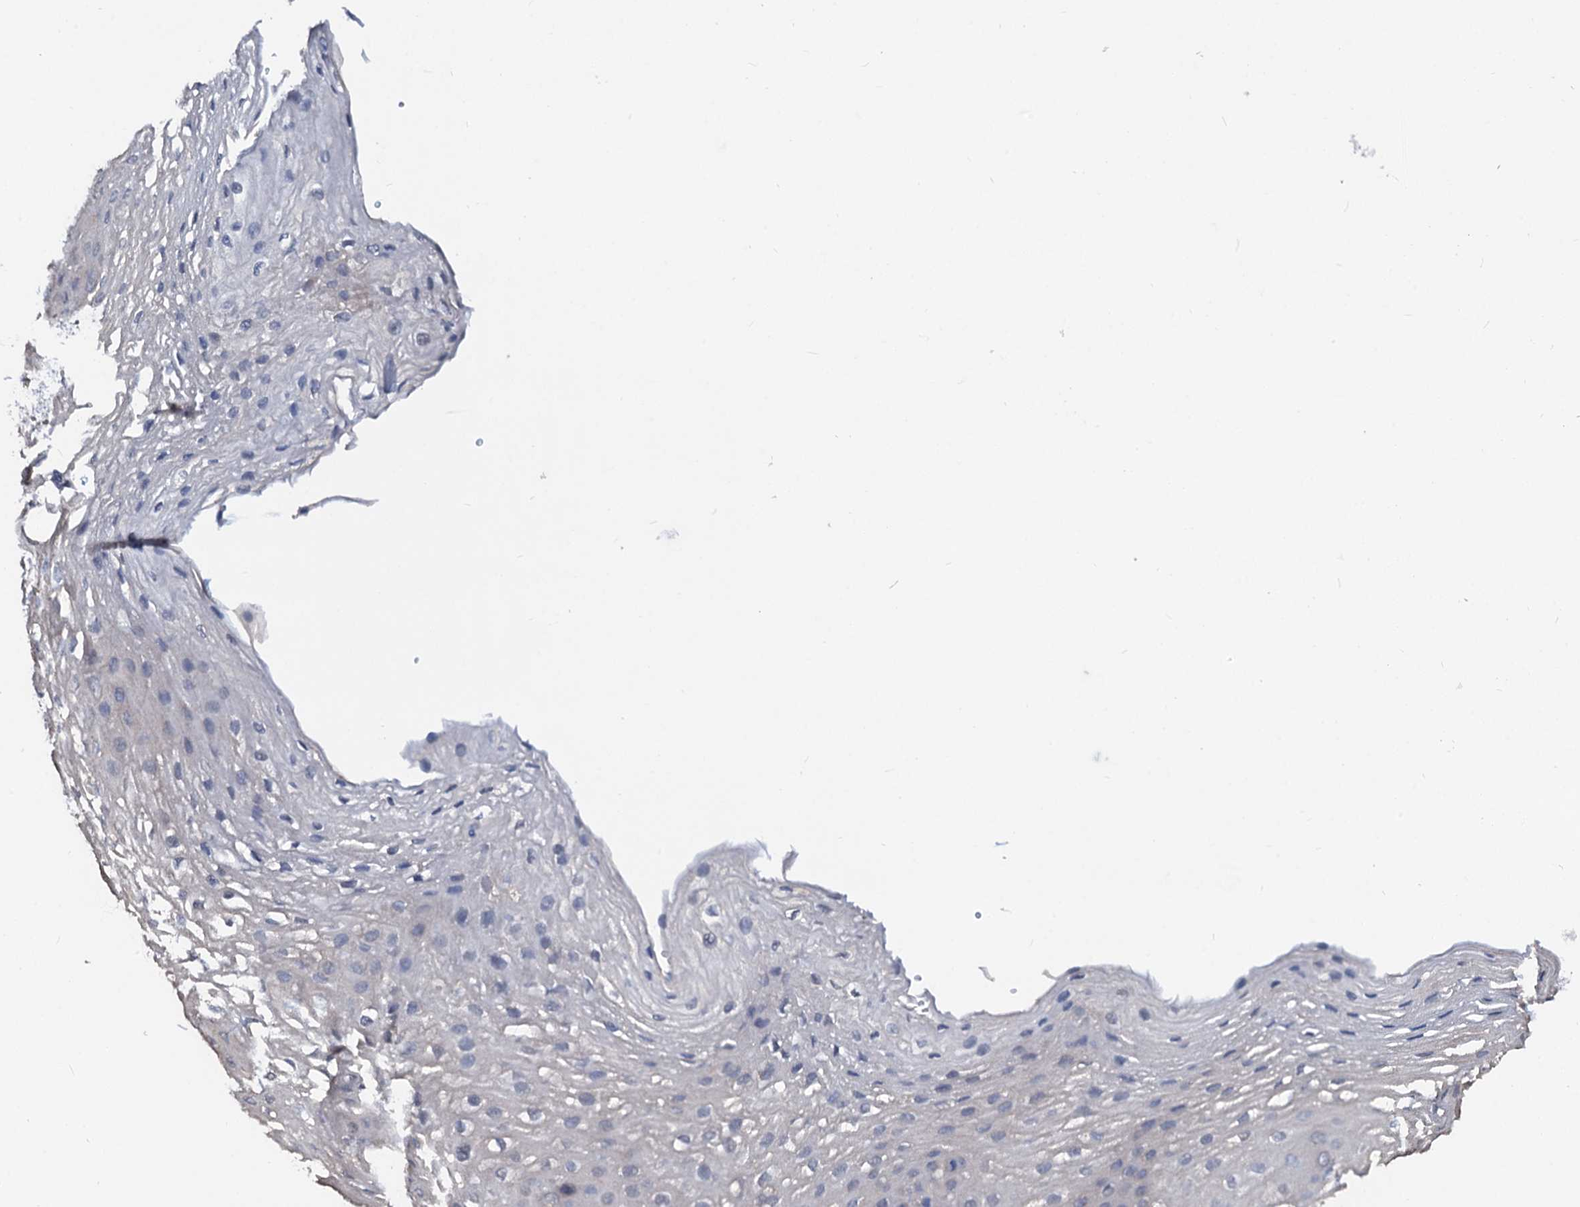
{"staining": {"intensity": "negative", "quantity": "none", "location": "none"}, "tissue": "esophagus", "cell_type": "Squamous epithelial cells", "image_type": "normal", "snomed": [{"axis": "morphology", "description": "Normal tissue, NOS"}, {"axis": "topography", "description": "Esophagus"}], "caption": "Human esophagus stained for a protein using immunohistochemistry exhibits no positivity in squamous epithelial cells.", "gene": "CSN2", "patient": {"sex": "female", "age": 66}}